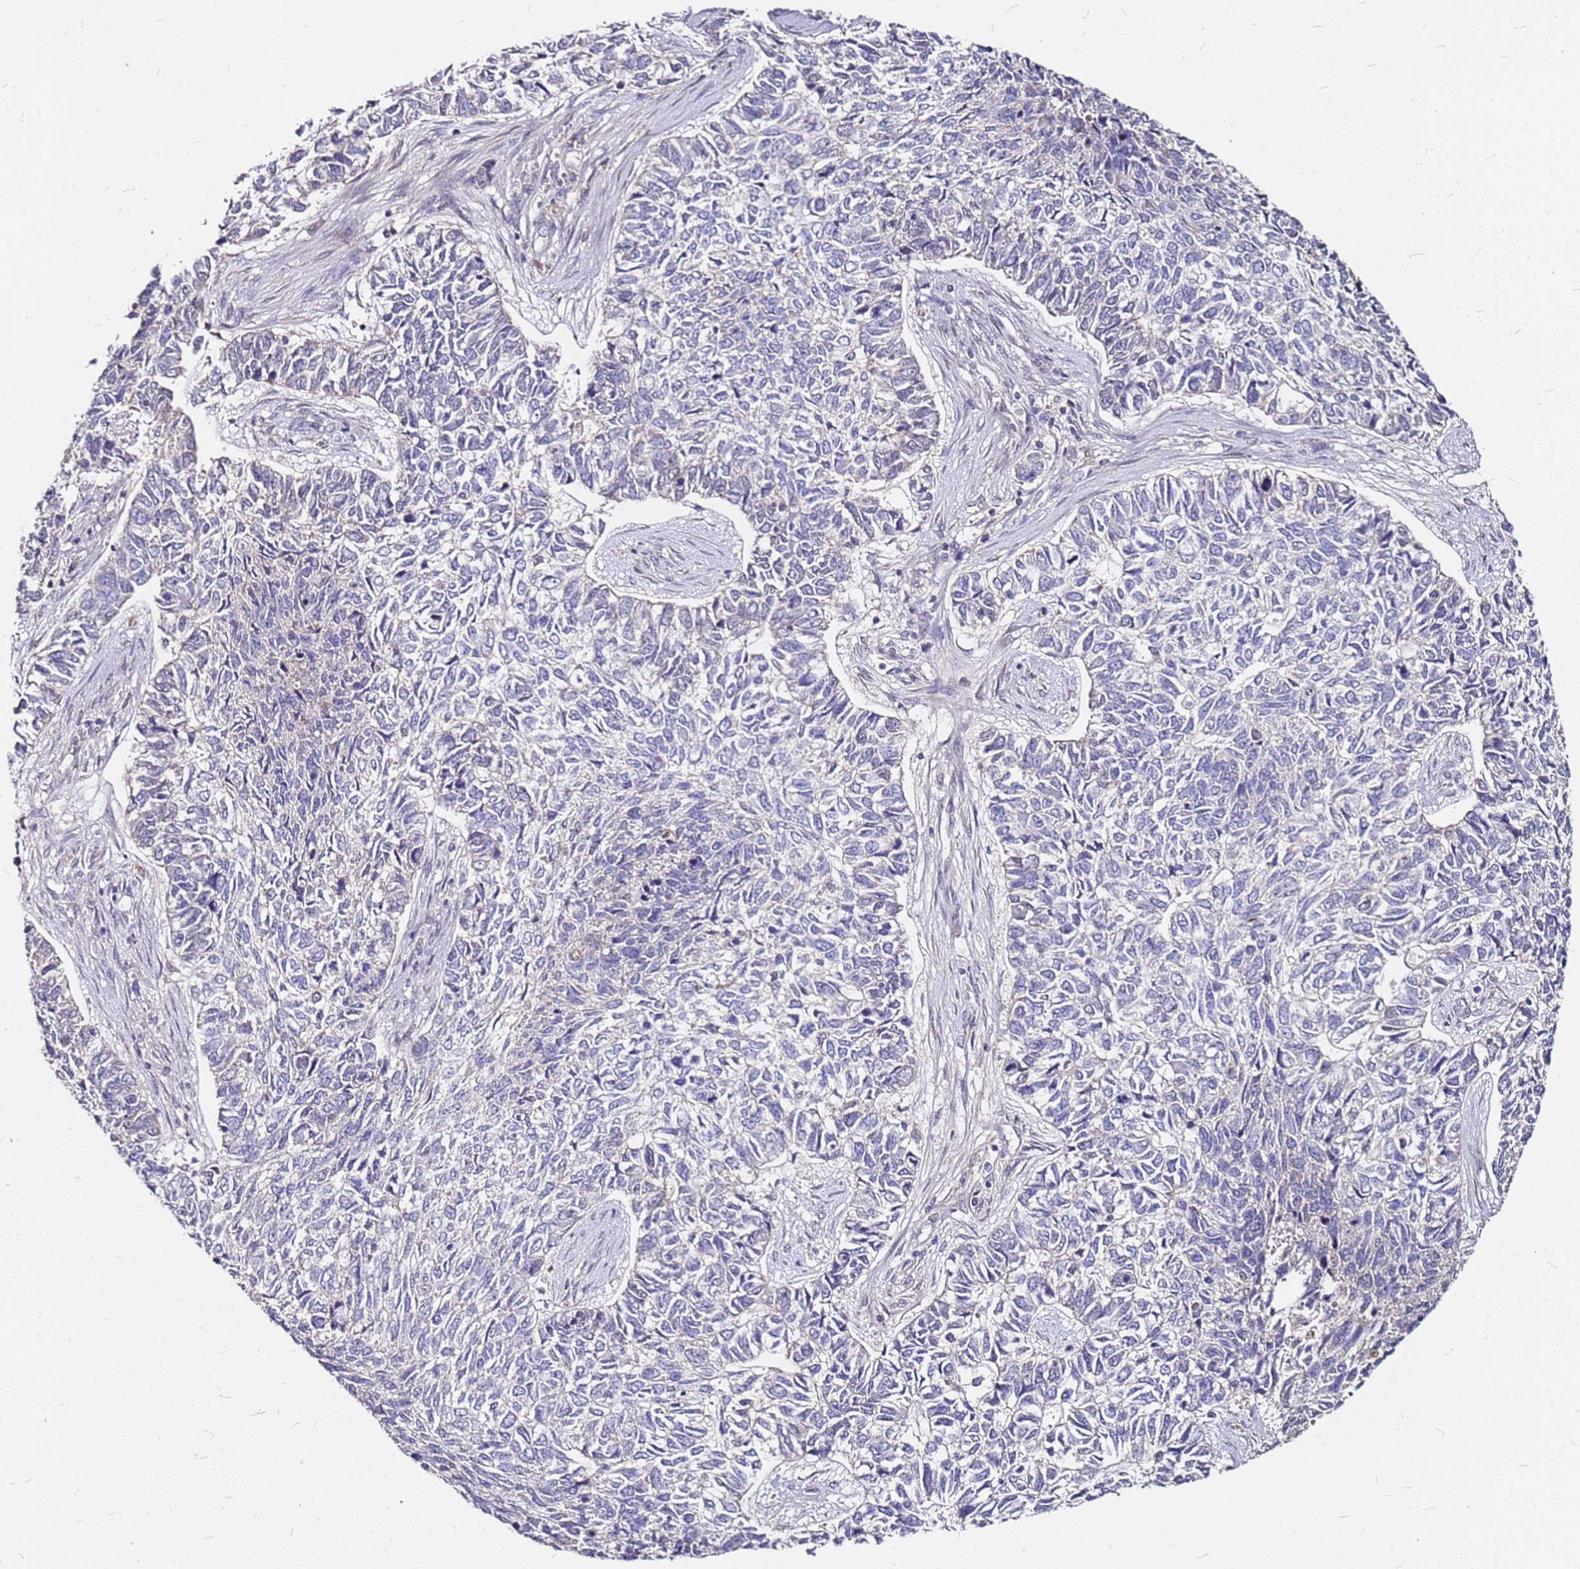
{"staining": {"intensity": "negative", "quantity": "none", "location": "none"}, "tissue": "skin cancer", "cell_type": "Tumor cells", "image_type": "cancer", "snomed": [{"axis": "morphology", "description": "Basal cell carcinoma"}, {"axis": "topography", "description": "Skin"}], "caption": "DAB (3,3'-diaminobenzidine) immunohistochemical staining of human skin basal cell carcinoma demonstrates no significant positivity in tumor cells.", "gene": "DCDC2C", "patient": {"sex": "female", "age": 65}}